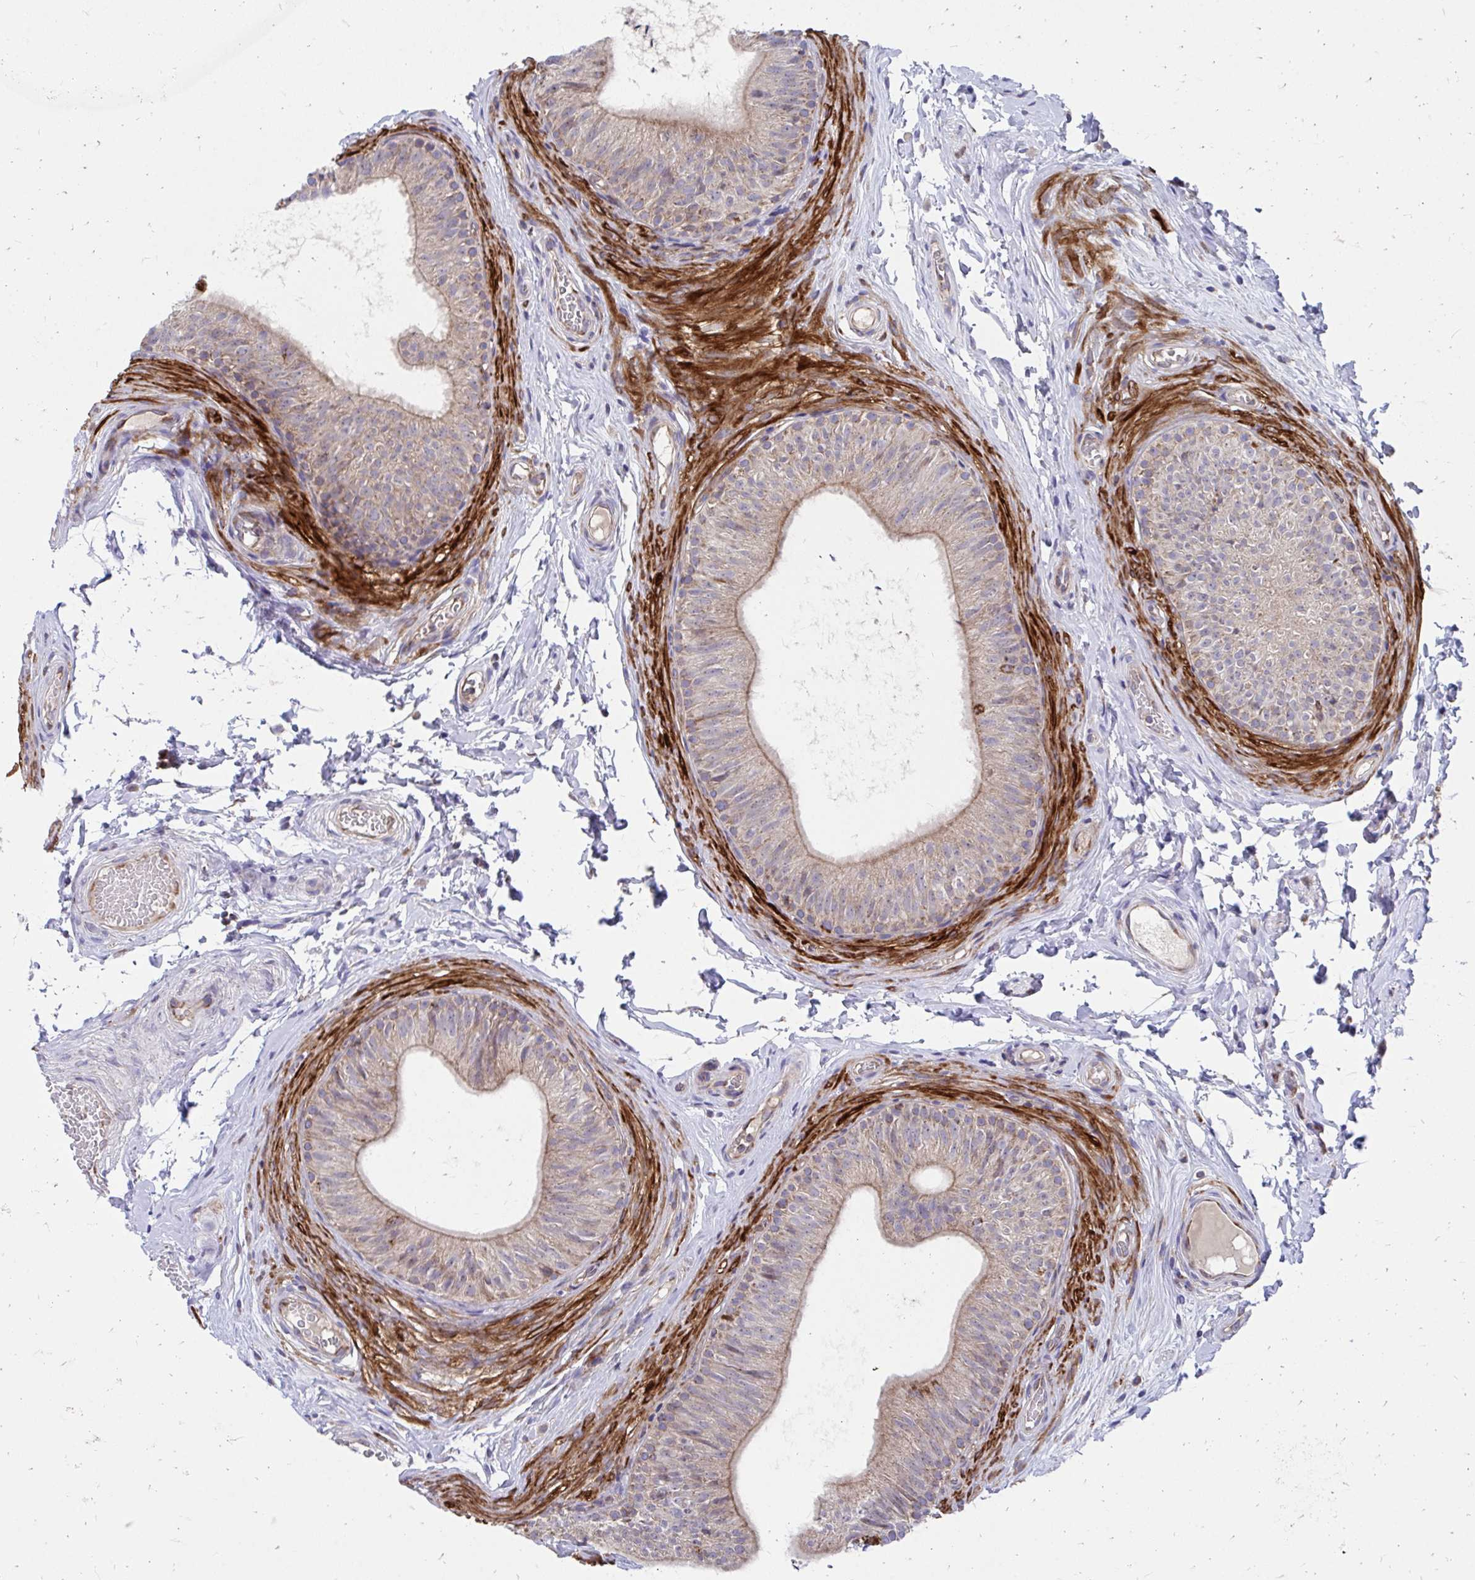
{"staining": {"intensity": "weak", "quantity": "25%-75%", "location": "cytoplasmic/membranous"}, "tissue": "epididymis", "cell_type": "Glandular cells", "image_type": "normal", "snomed": [{"axis": "morphology", "description": "Normal tissue, NOS"}, {"axis": "topography", "description": "Epididymis, spermatic cord, NOS"}, {"axis": "topography", "description": "Epididymis"}, {"axis": "topography", "description": "Peripheral nerve tissue"}], "caption": "Glandular cells reveal low levels of weak cytoplasmic/membranous positivity in approximately 25%-75% of cells in benign epididymis.", "gene": "FHIP1B", "patient": {"sex": "male", "age": 29}}